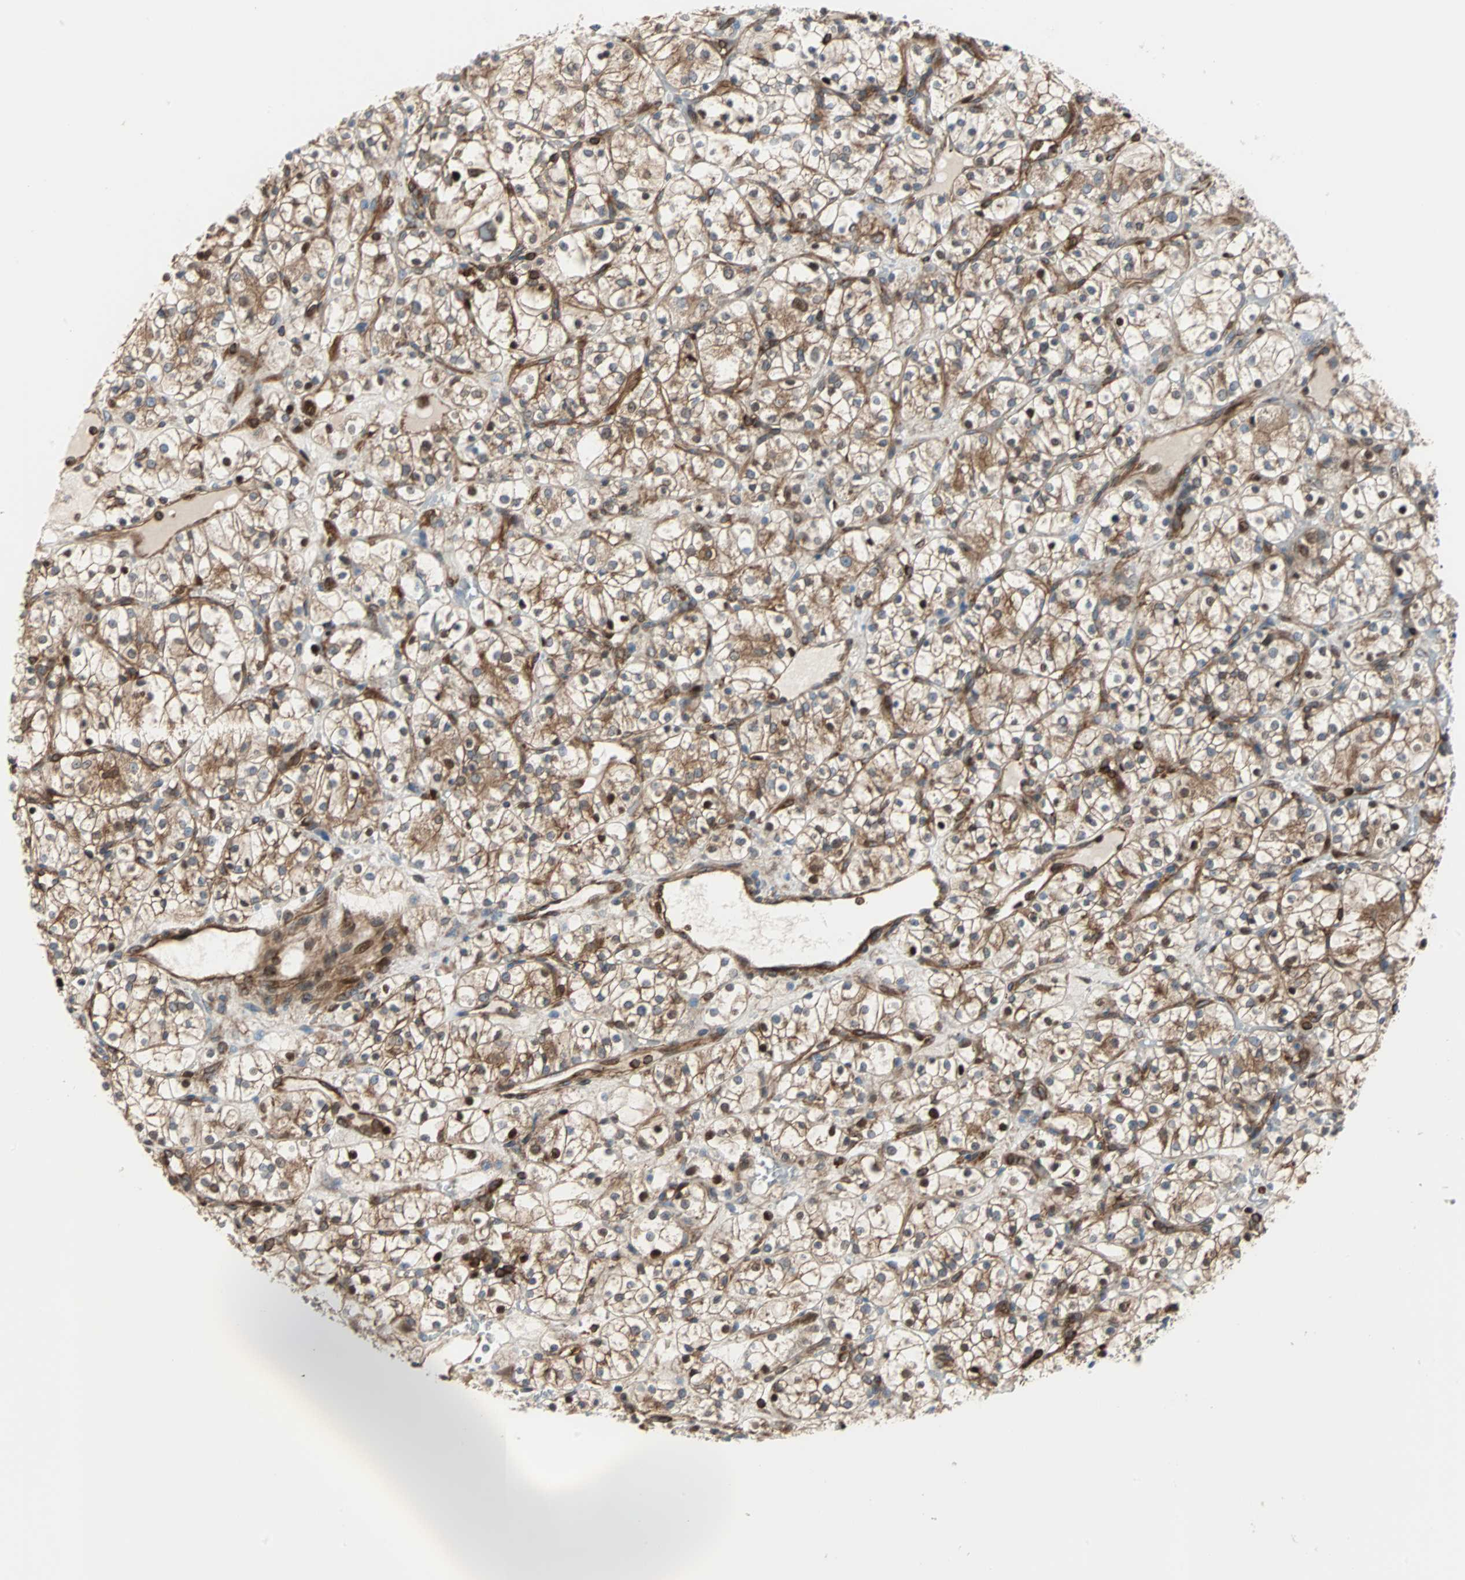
{"staining": {"intensity": "moderate", "quantity": ">75%", "location": "cytoplasmic/membranous"}, "tissue": "renal cancer", "cell_type": "Tumor cells", "image_type": "cancer", "snomed": [{"axis": "morphology", "description": "Adenocarcinoma, NOS"}, {"axis": "topography", "description": "Kidney"}], "caption": "Adenocarcinoma (renal) stained for a protein (brown) exhibits moderate cytoplasmic/membranous positive staining in approximately >75% of tumor cells.", "gene": "RELA", "patient": {"sex": "female", "age": 60}}